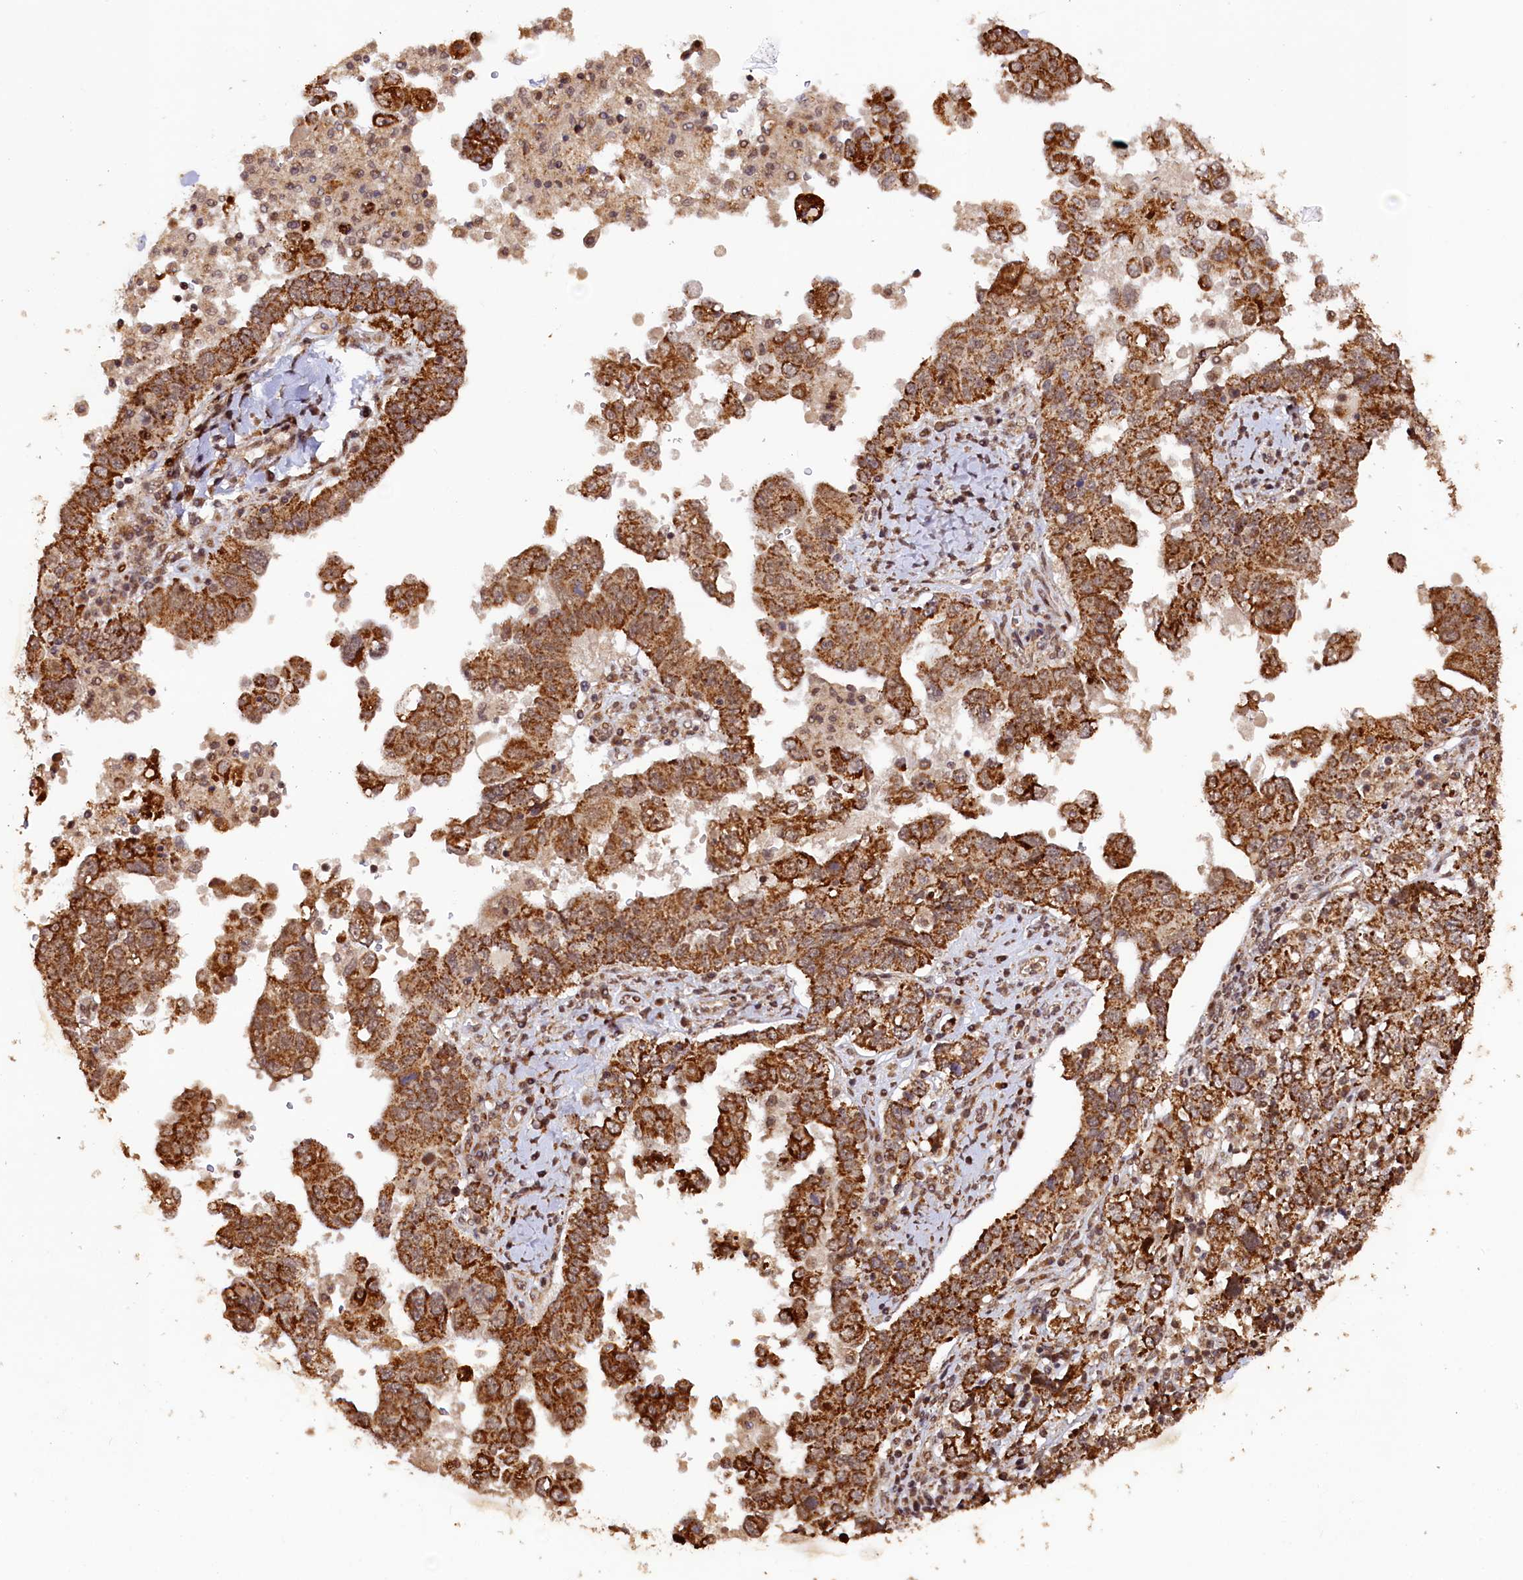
{"staining": {"intensity": "strong", "quantity": ">75%", "location": "cytoplasmic/membranous"}, "tissue": "ovarian cancer", "cell_type": "Tumor cells", "image_type": "cancer", "snomed": [{"axis": "morphology", "description": "Carcinoma, endometroid"}, {"axis": "topography", "description": "Ovary"}], "caption": "IHC (DAB) staining of ovarian endometroid carcinoma demonstrates strong cytoplasmic/membranous protein staining in about >75% of tumor cells.", "gene": "SHPRH", "patient": {"sex": "female", "age": 62}}